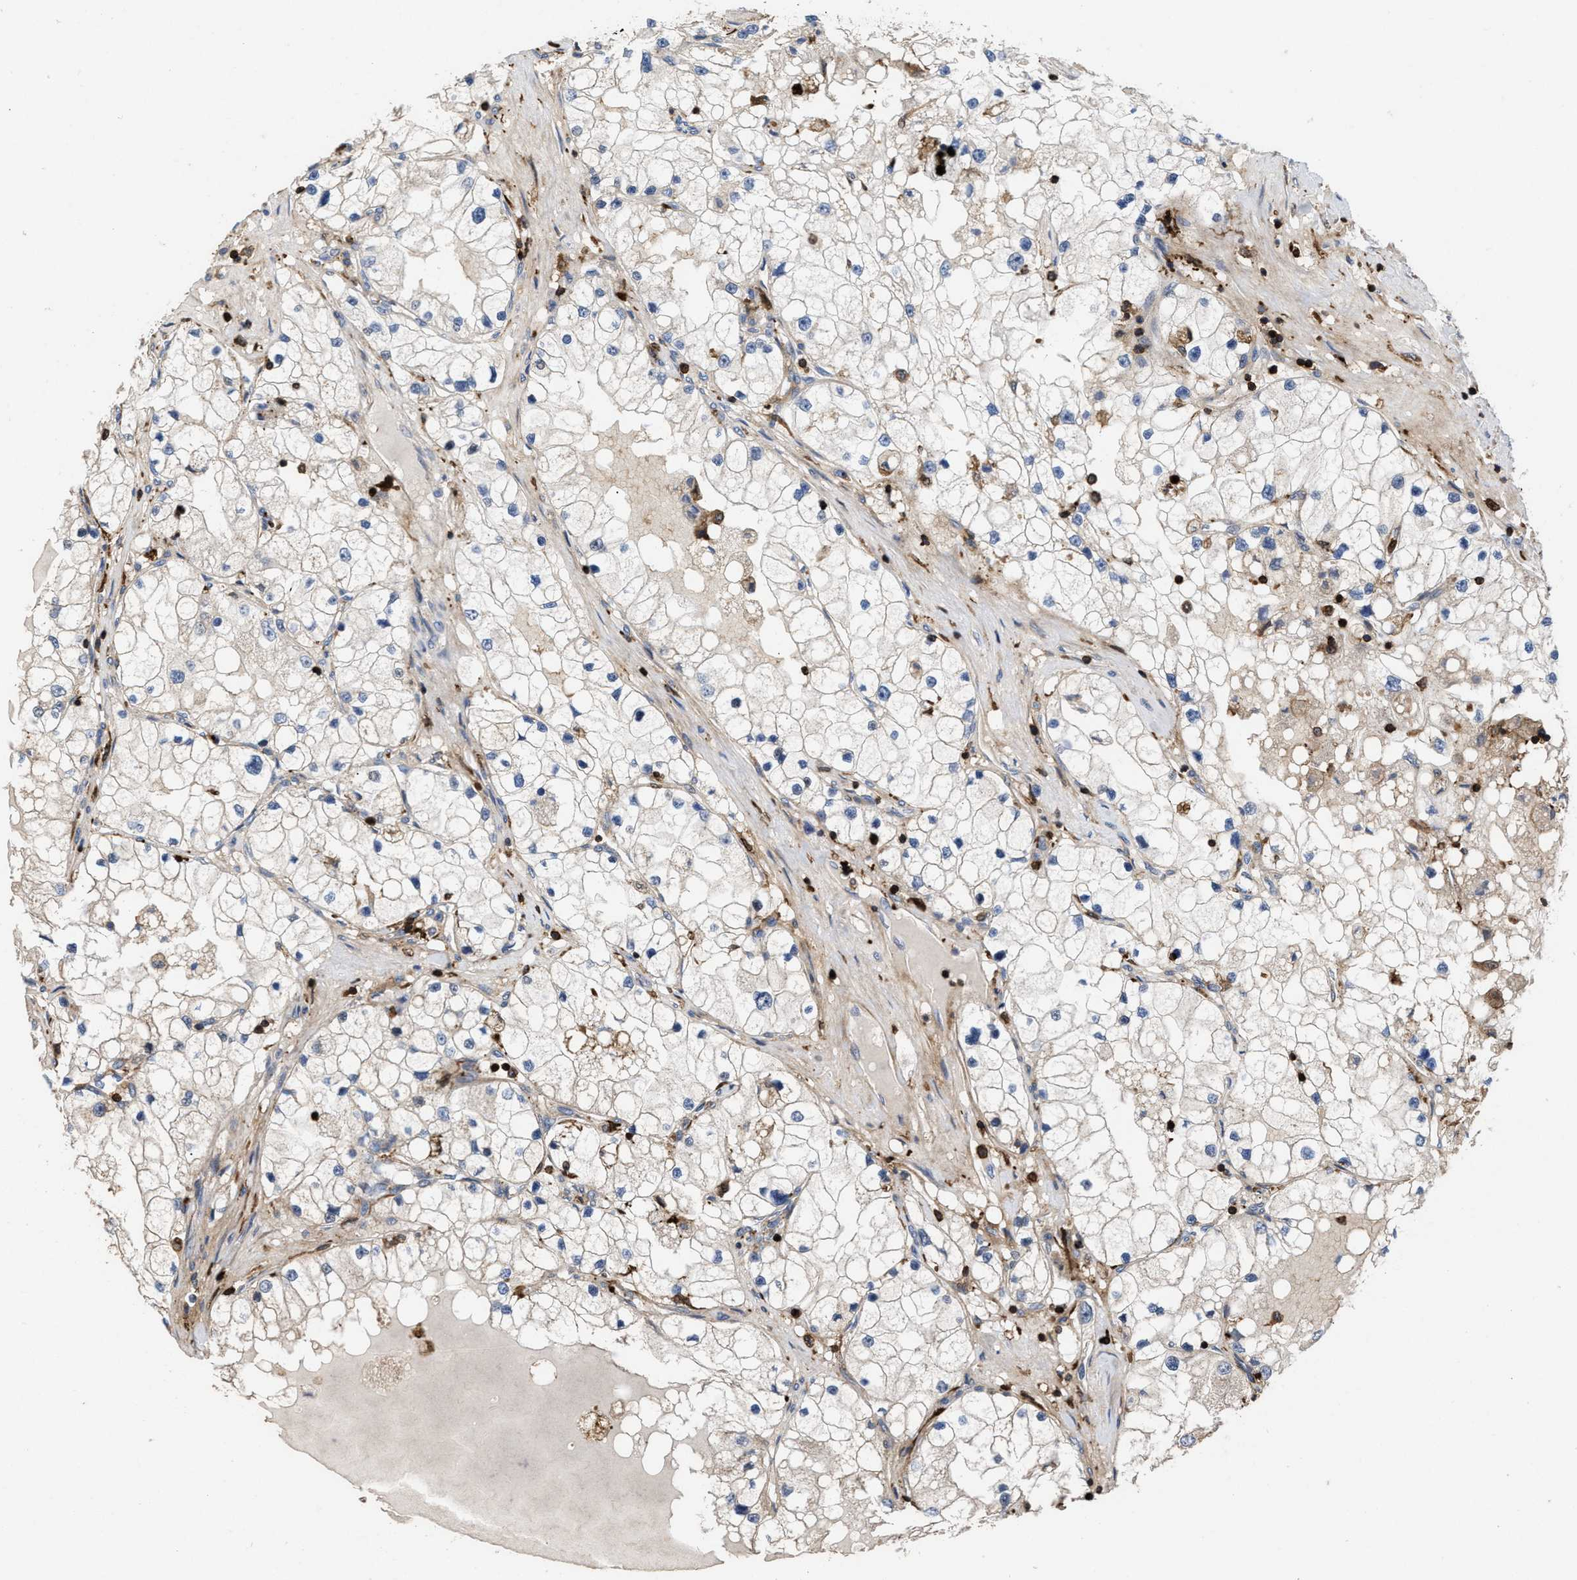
{"staining": {"intensity": "weak", "quantity": "25%-75%", "location": "cytoplasmic/membranous"}, "tissue": "renal cancer", "cell_type": "Tumor cells", "image_type": "cancer", "snomed": [{"axis": "morphology", "description": "Adenocarcinoma, NOS"}, {"axis": "topography", "description": "Kidney"}], "caption": "This is a photomicrograph of immunohistochemistry (IHC) staining of renal cancer, which shows weak staining in the cytoplasmic/membranous of tumor cells.", "gene": "PTPRE", "patient": {"sex": "male", "age": 68}}